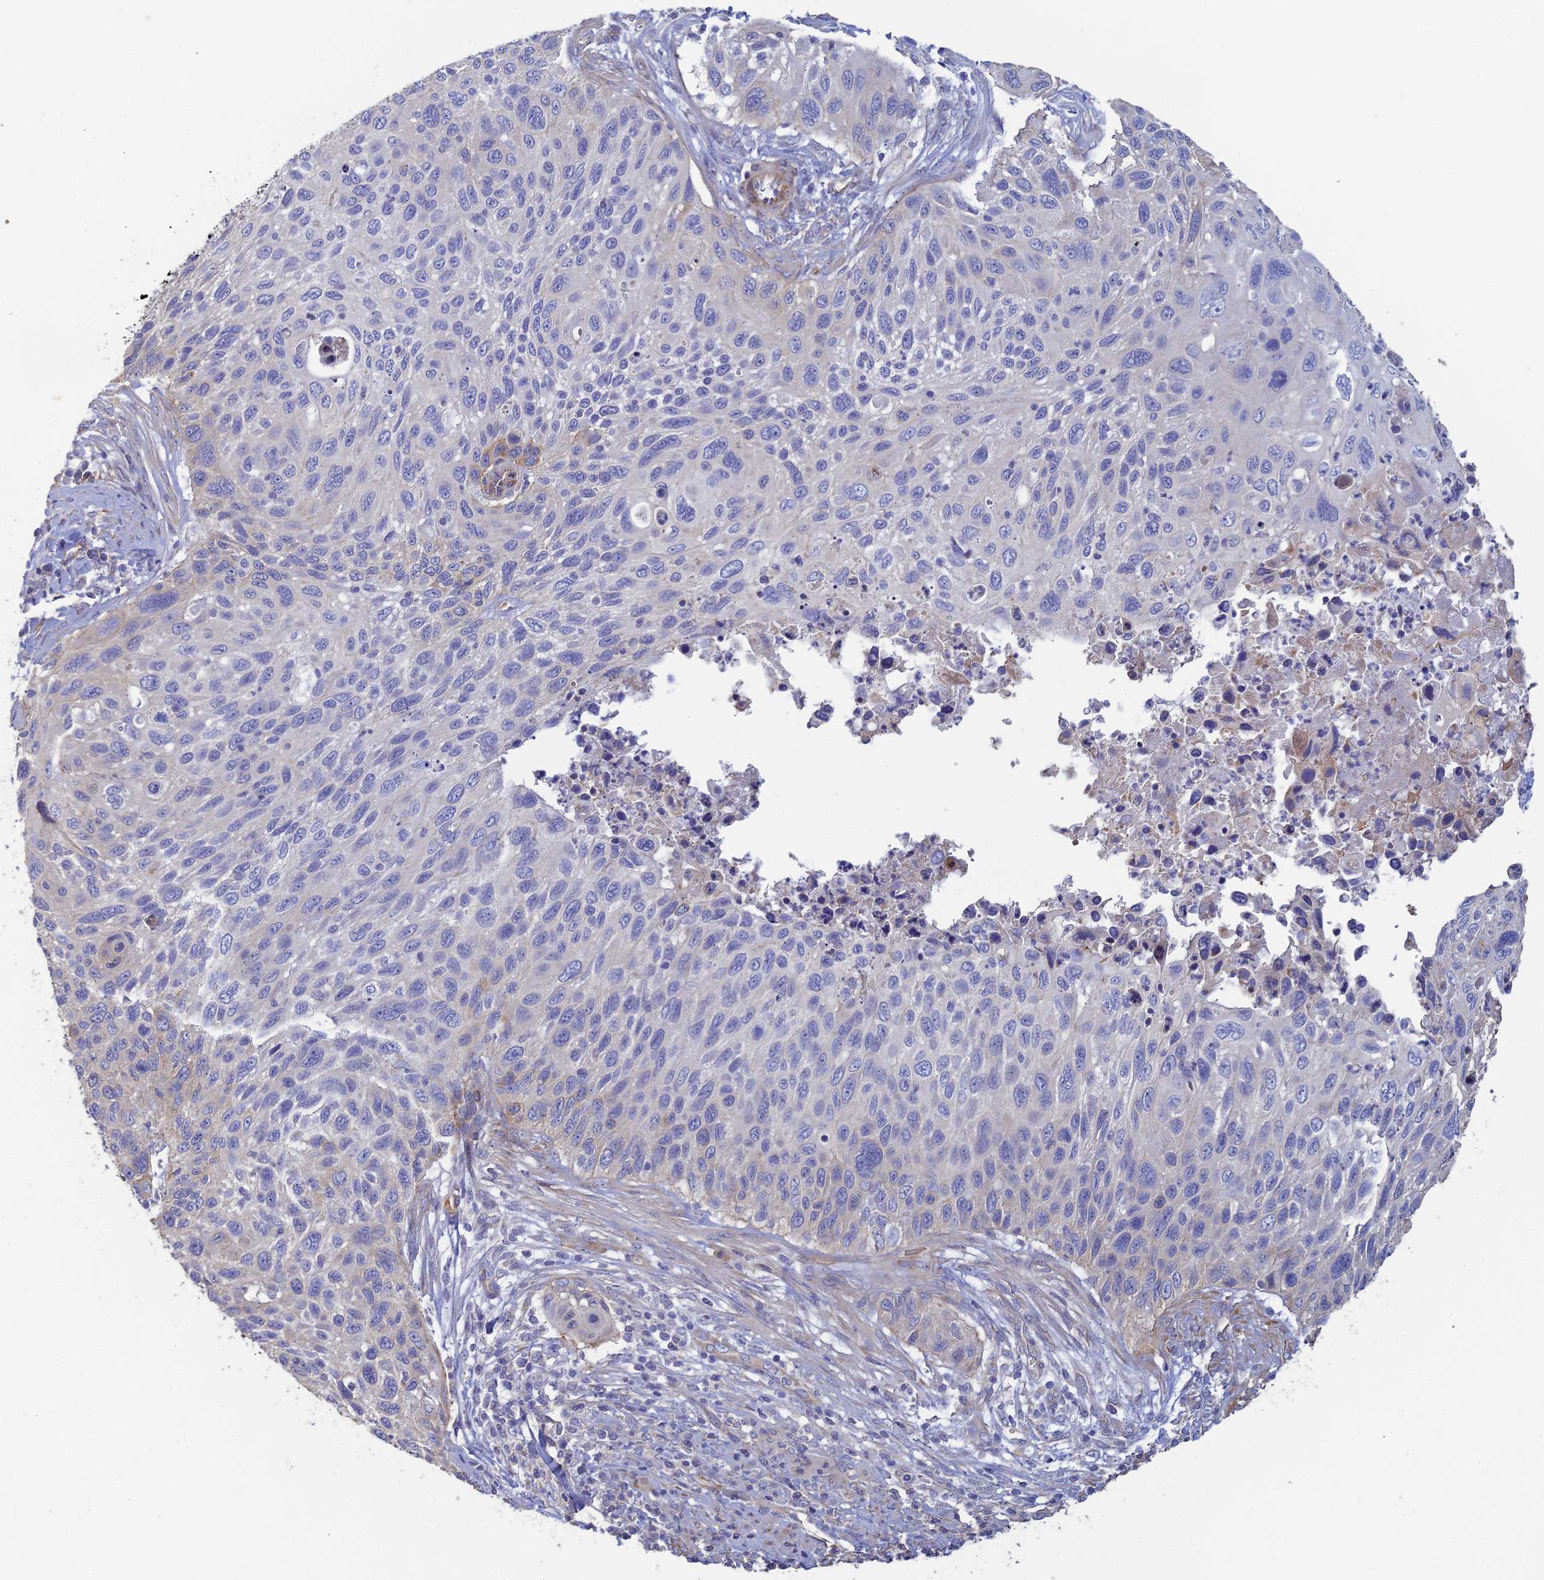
{"staining": {"intensity": "negative", "quantity": "none", "location": "none"}, "tissue": "cervical cancer", "cell_type": "Tumor cells", "image_type": "cancer", "snomed": [{"axis": "morphology", "description": "Squamous cell carcinoma, NOS"}, {"axis": "topography", "description": "Cervix"}], "caption": "This is an IHC photomicrograph of human cervical cancer (squamous cell carcinoma). There is no positivity in tumor cells.", "gene": "PCDHA5", "patient": {"sex": "female", "age": 70}}